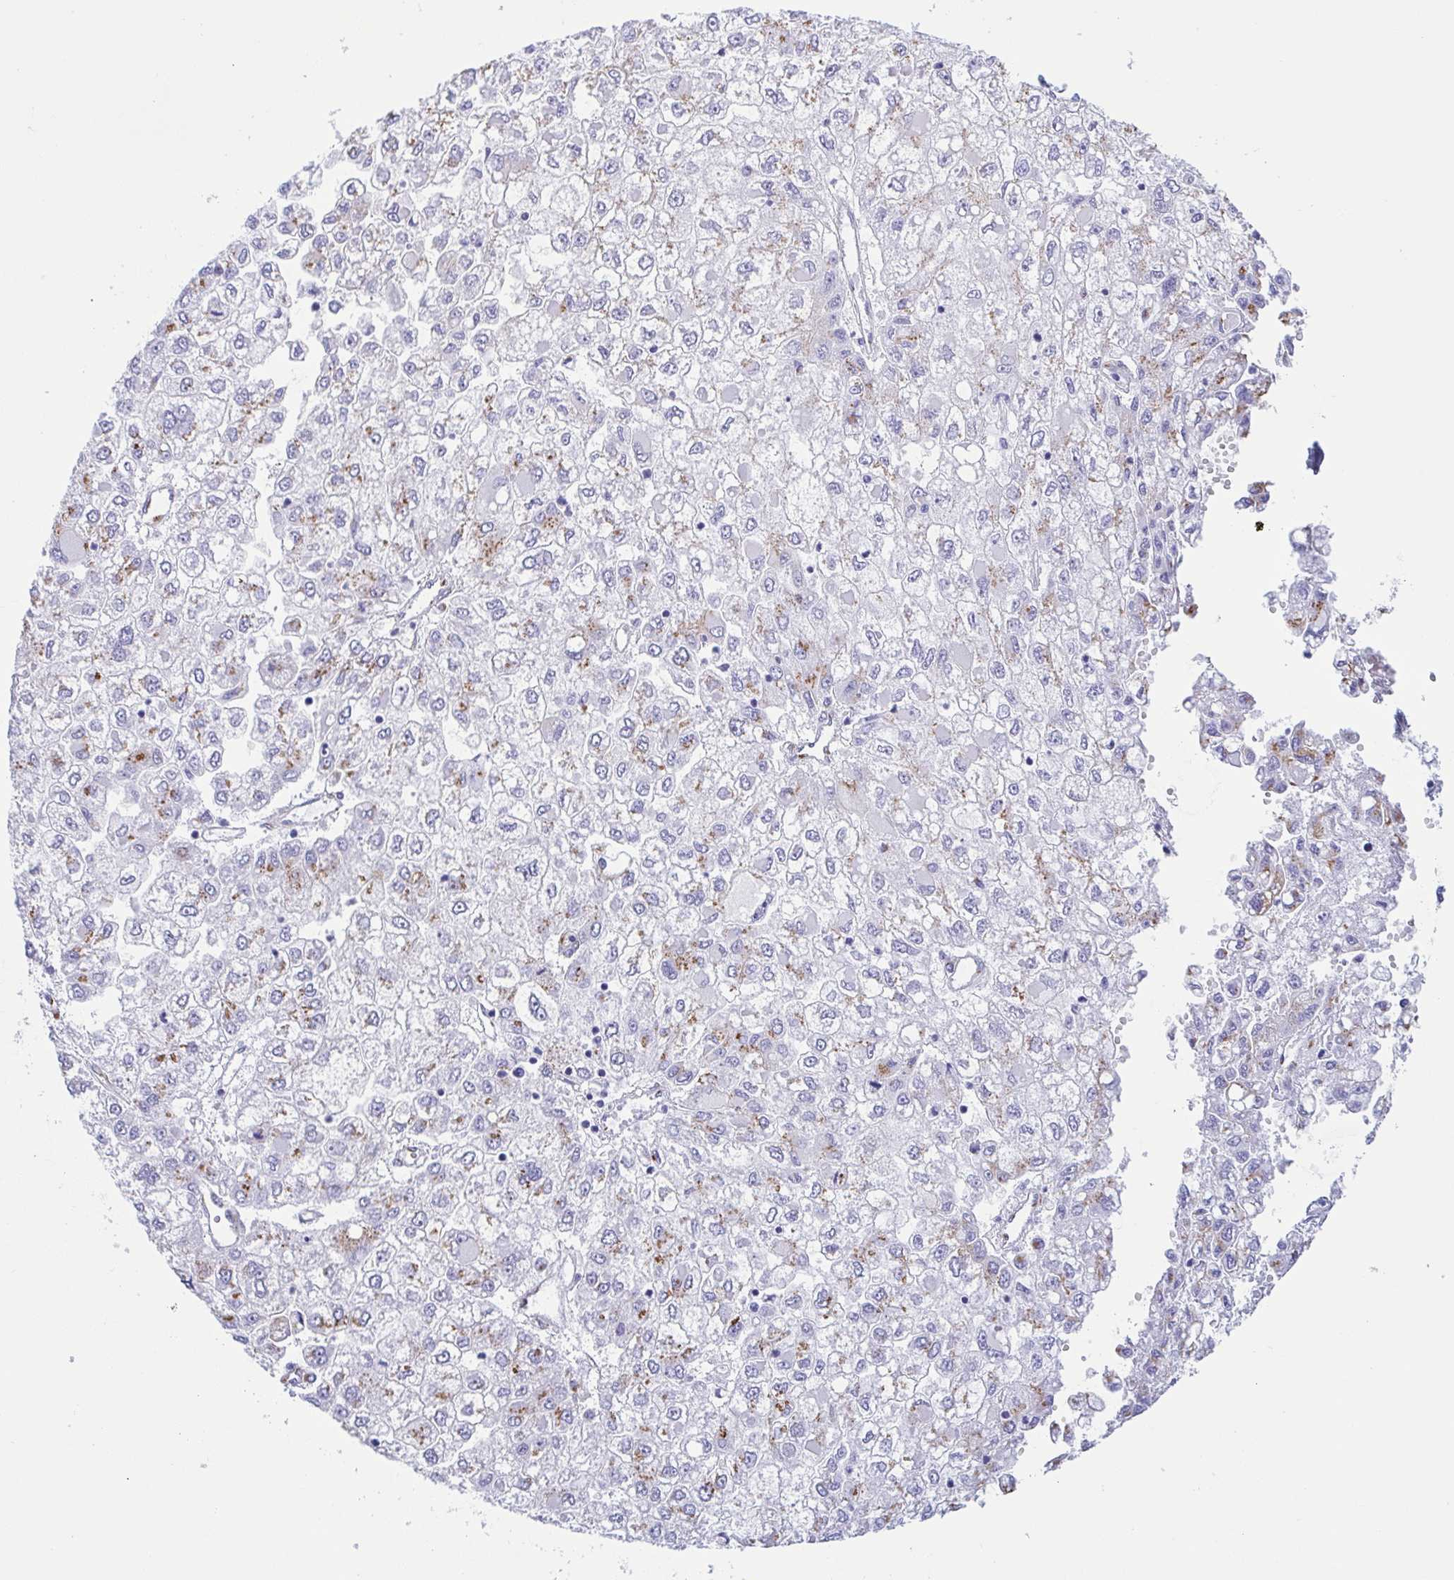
{"staining": {"intensity": "weak", "quantity": "25%-75%", "location": "cytoplasmic/membranous"}, "tissue": "liver cancer", "cell_type": "Tumor cells", "image_type": "cancer", "snomed": [{"axis": "morphology", "description": "Carcinoma, Hepatocellular, NOS"}, {"axis": "topography", "description": "Liver"}], "caption": "IHC (DAB) staining of hepatocellular carcinoma (liver) displays weak cytoplasmic/membranous protein staining in approximately 25%-75% of tumor cells.", "gene": "SULT1B1", "patient": {"sex": "male", "age": 40}}